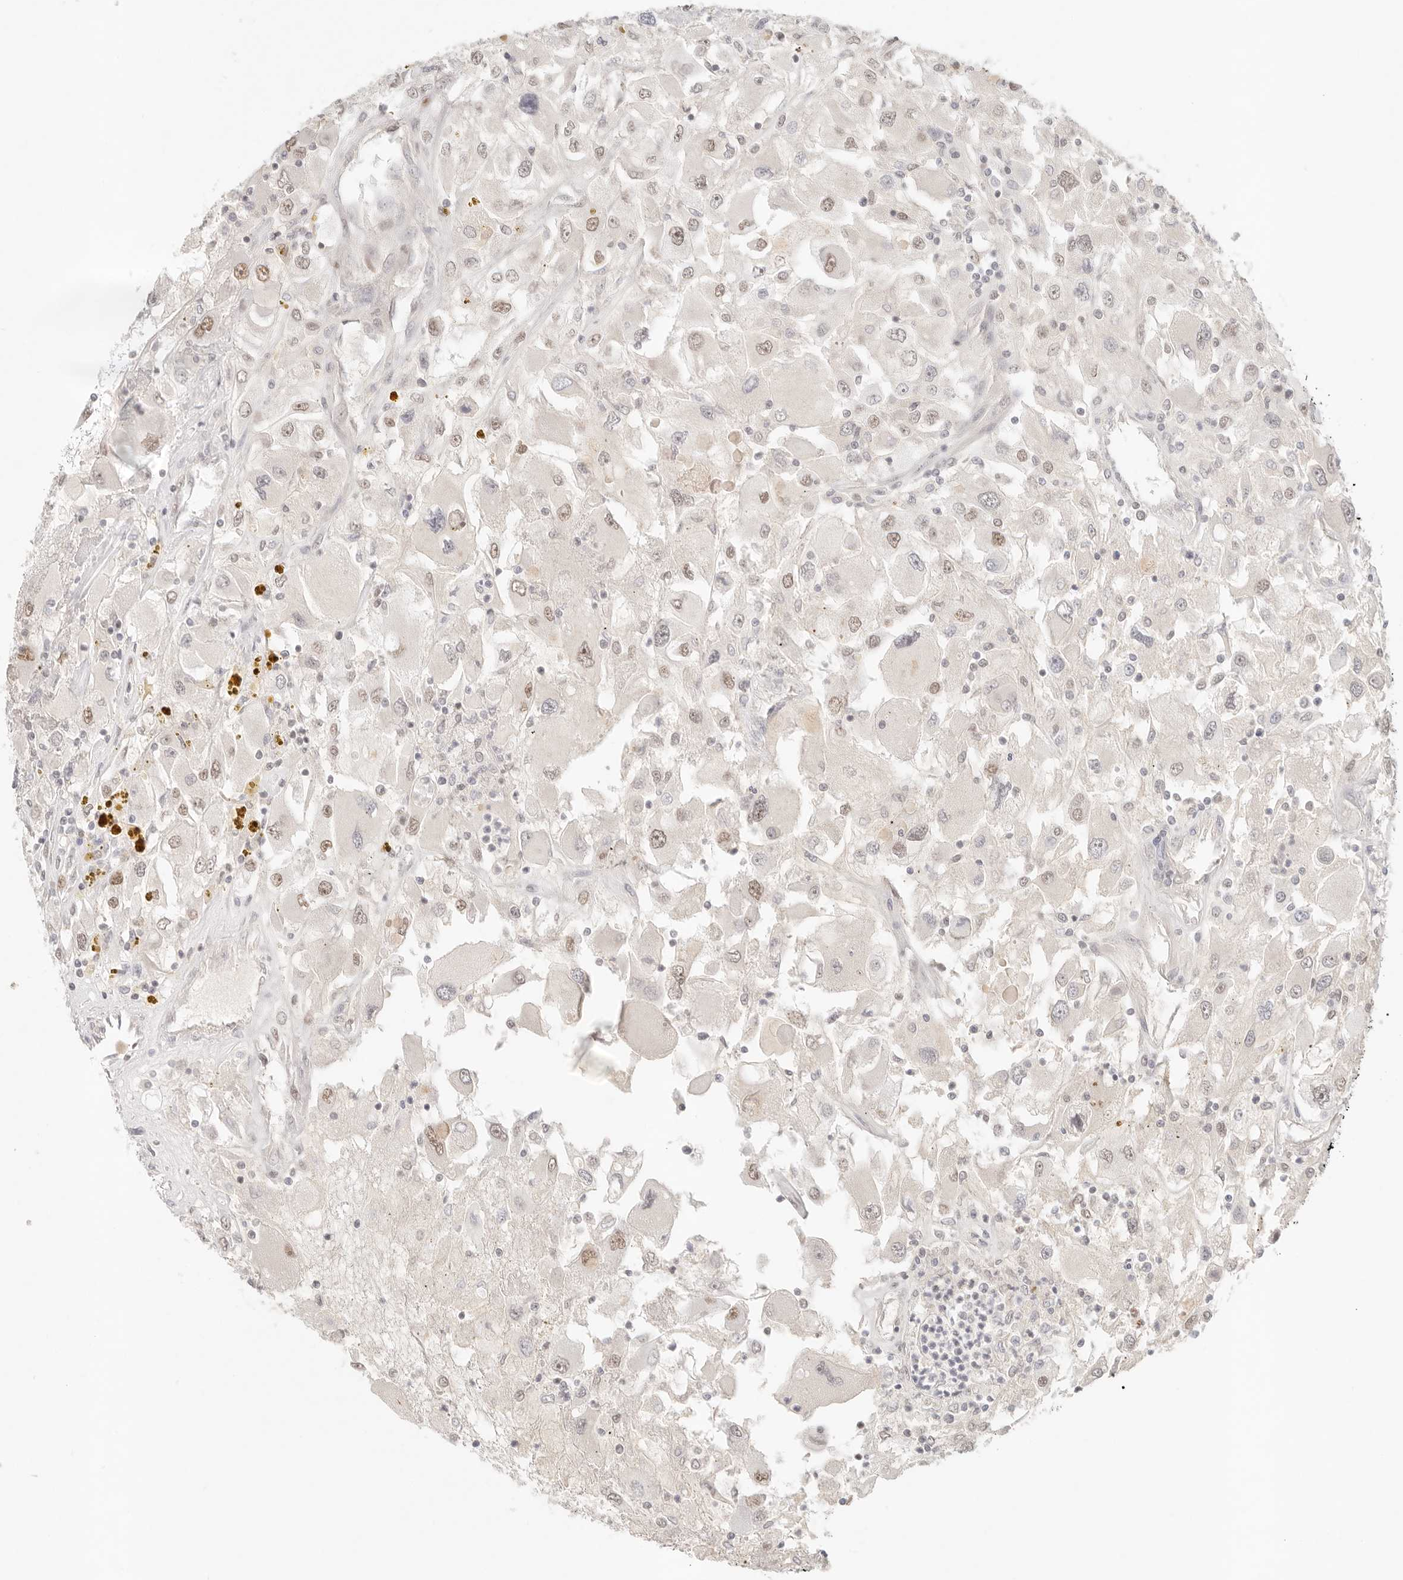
{"staining": {"intensity": "weak", "quantity": "<25%", "location": "nuclear"}, "tissue": "renal cancer", "cell_type": "Tumor cells", "image_type": "cancer", "snomed": [{"axis": "morphology", "description": "Adenocarcinoma, NOS"}, {"axis": "topography", "description": "Kidney"}], "caption": "The image reveals no significant positivity in tumor cells of renal cancer (adenocarcinoma).", "gene": "HOXC5", "patient": {"sex": "female", "age": 52}}